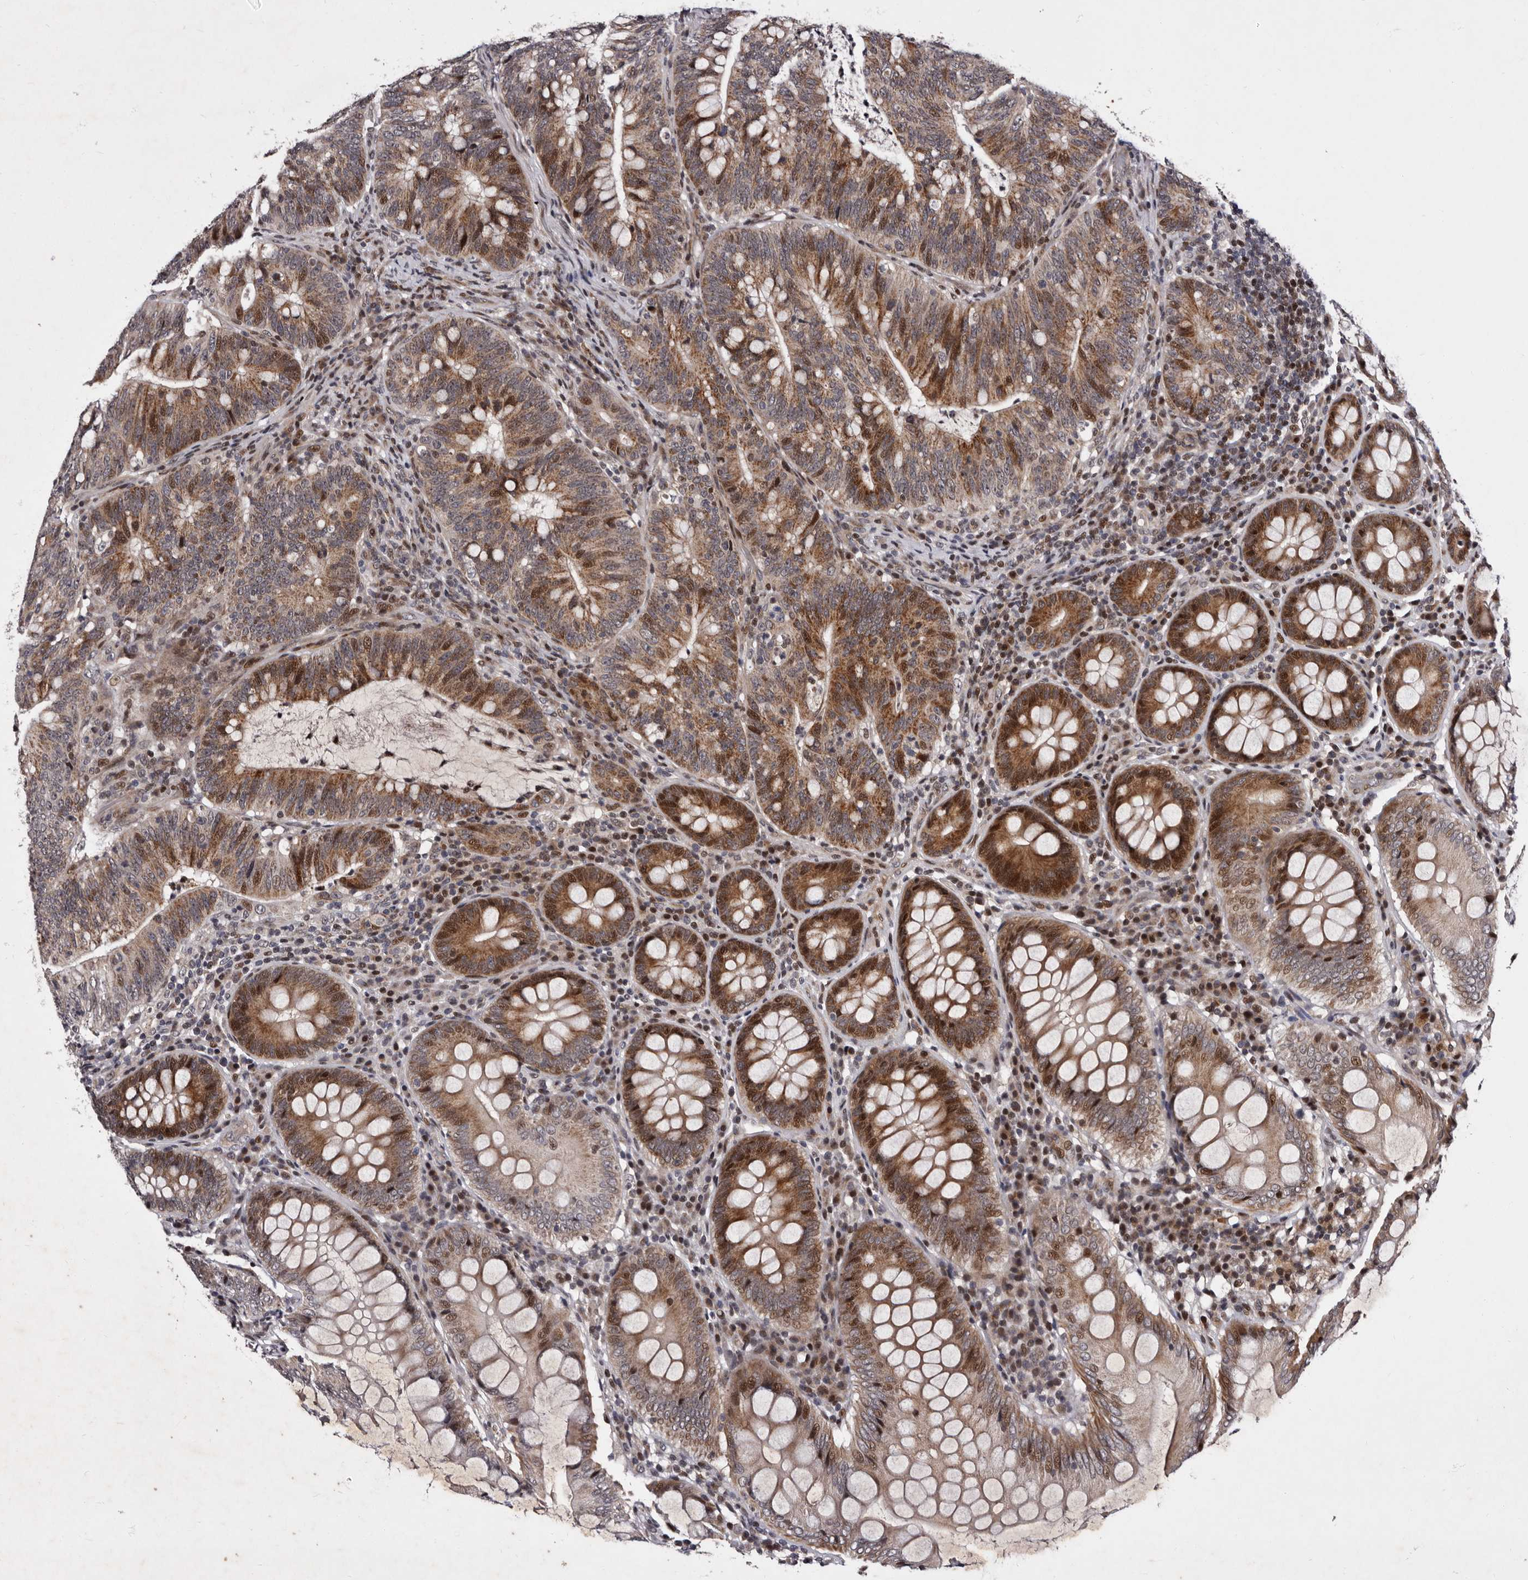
{"staining": {"intensity": "moderate", "quantity": ">75%", "location": "cytoplasmic/membranous,nuclear"}, "tissue": "colorectal cancer", "cell_type": "Tumor cells", "image_type": "cancer", "snomed": [{"axis": "morphology", "description": "Adenocarcinoma, NOS"}, {"axis": "topography", "description": "Colon"}], "caption": "Protein expression analysis of colorectal cancer (adenocarcinoma) exhibits moderate cytoplasmic/membranous and nuclear positivity in approximately >75% of tumor cells. (Brightfield microscopy of DAB IHC at high magnification).", "gene": "TNKS", "patient": {"sex": "female", "age": 66}}